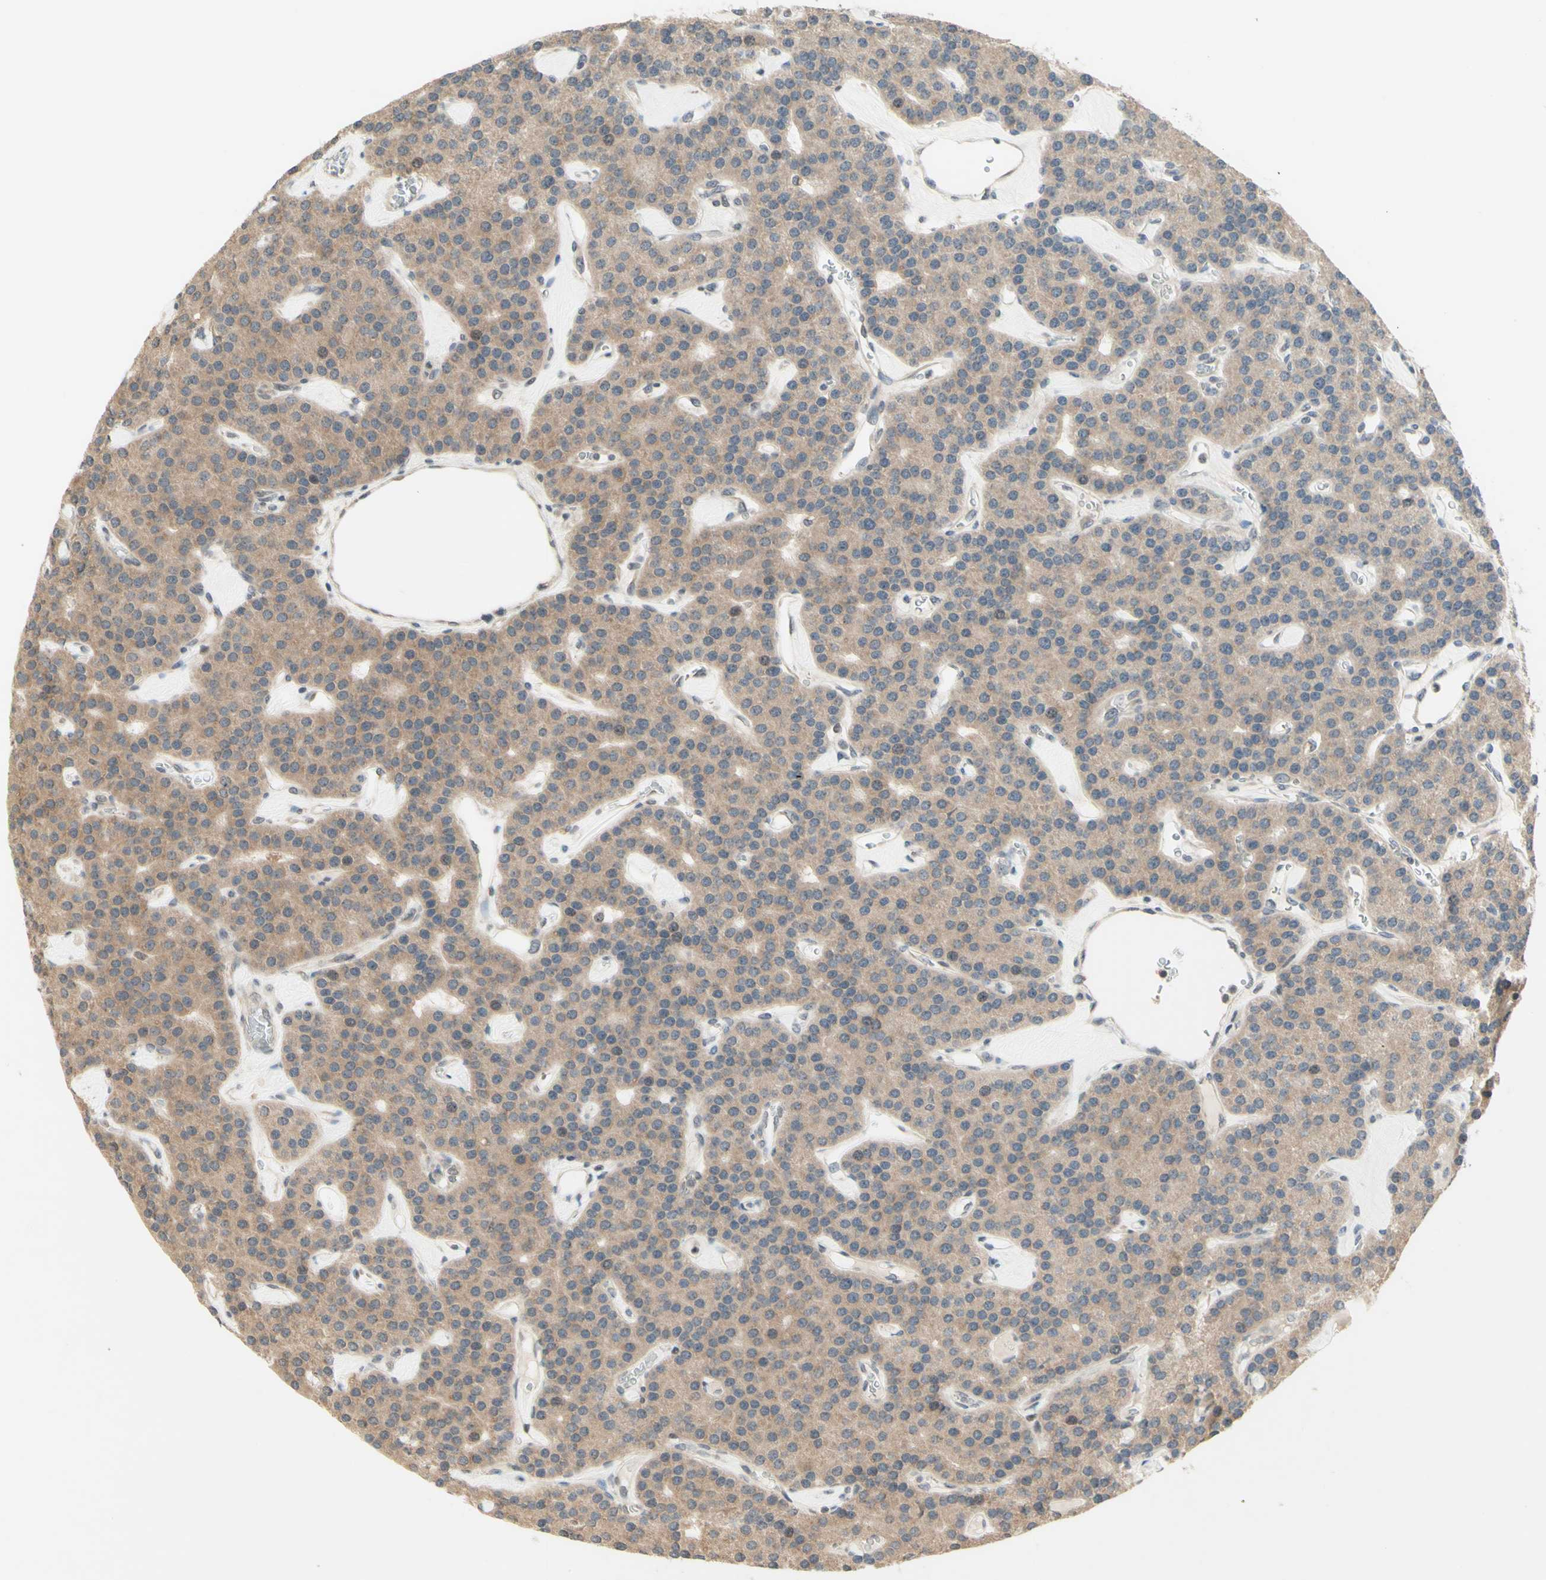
{"staining": {"intensity": "weak", "quantity": ">75%", "location": "cytoplasmic/membranous"}, "tissue": "parathyroid gland", "cell_type": "Glandular cells", "image_type": "normal", "snomed": [{"axis": "morphology", "description": "Normal tissue, NOS"}, {"axis": "morphology", "description": "Adenoma, NOS"}, {"axis": "topography", "description": "Parathyroid gland"}], "caption": "Protein analysis of unremarkable parathyroid gland displays weak cytoplasmic/membranous positivity in about >75% of glandular cells. (IHC, brightfield microscopy, high magnification).", "gene": "ZW10", "patient": {"sex": "female", "age": 86}}